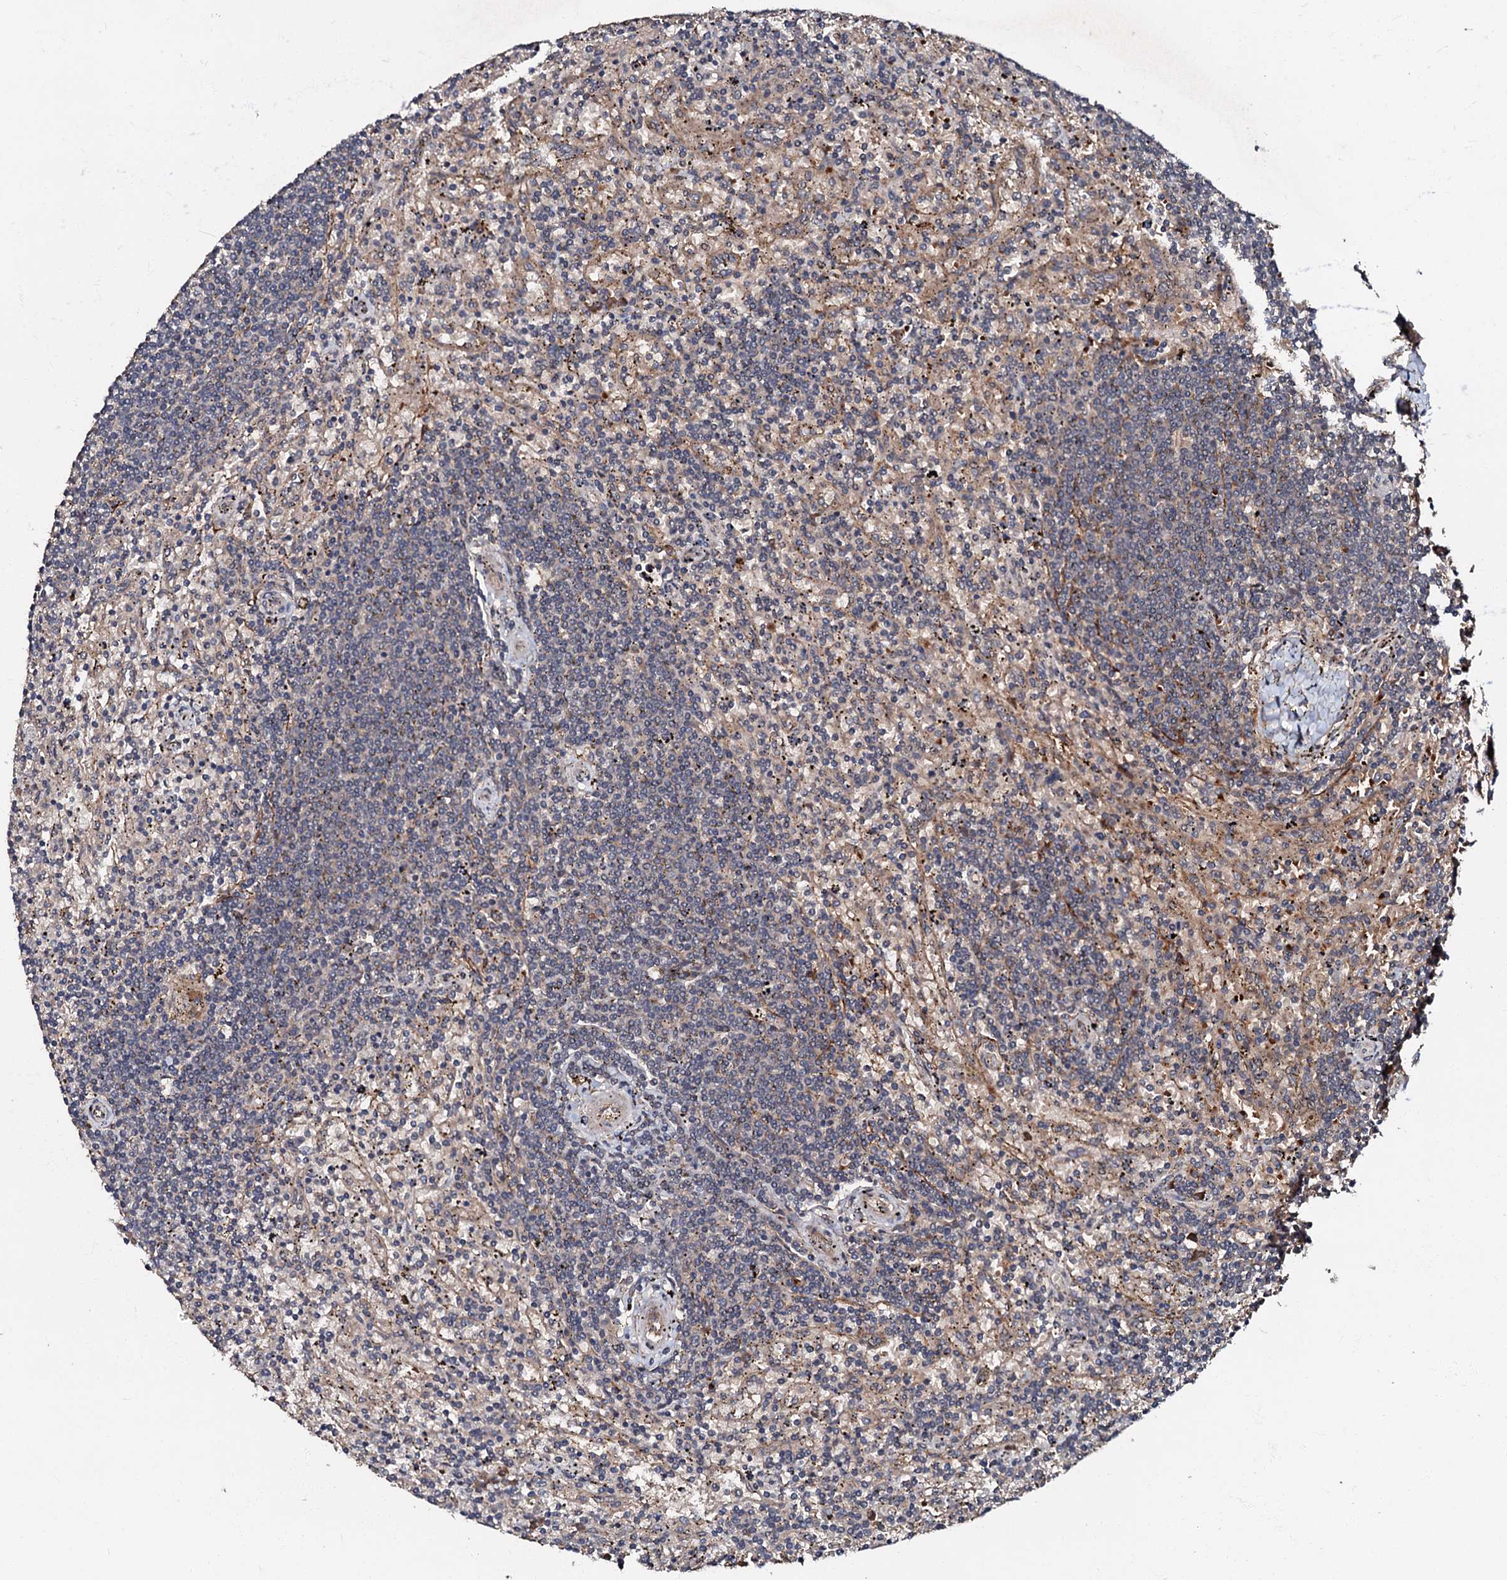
{"staining": {"intensity": "negative", "quantity": "none", "location": "none"}, "tissue": "lymphoma", "cell_type": "Tumor cells", "image_type": "cancer", "snomed": [{"axis": "morphology", "description": "Malignant lymphoma, non-Hodgkin's type, Low grade"}, {"axis": "topography", "description": "Spleen"}], "caption": "A photomicrograph of human malignant lymphoma, non-Hodgkin's type (low-grade) is negative for staining in tumor cells.", "gene": "MANSC4", "patient": {"sex": "male", "age": 76}}